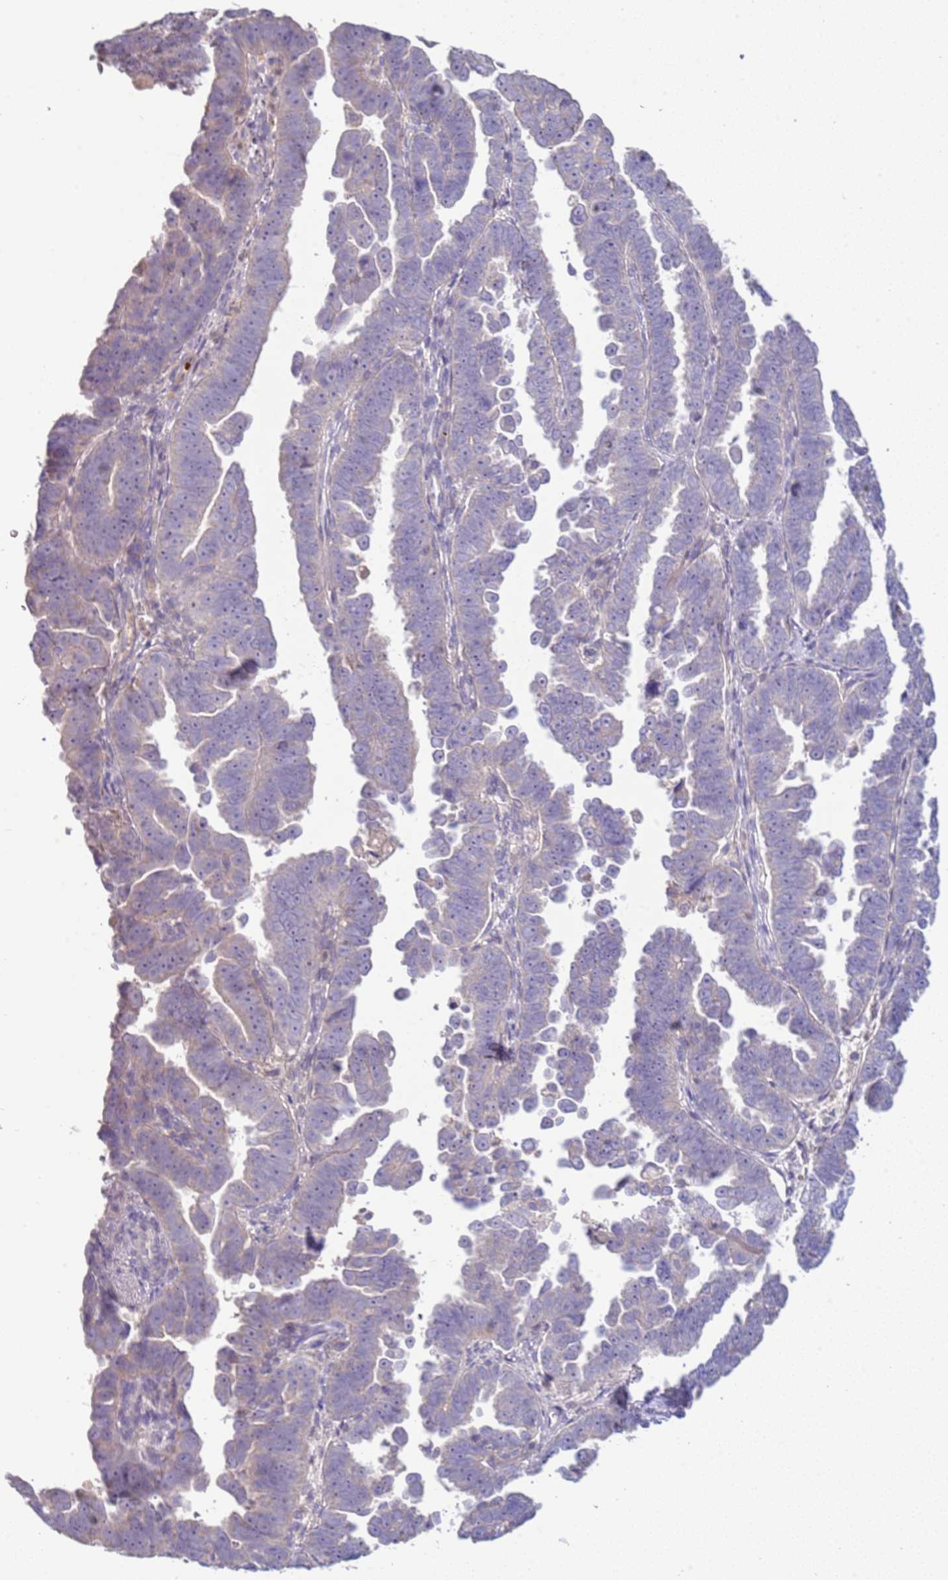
{"staining": {"intensity": "negative", "quantity": "none", "location": "none"}, "tissue": "endometrial cancer", "cell_type": "Tumor cells", "image_type": "cancer", "snomed": [{"axis": "morphology", "description": "Adenocarcinoma, NOS"}, {"axis": "topography", "description": "Endometrium"}], "caption": "Endometrial cancer was stained to show a protein in brown. There is no significant positivity in tumor cells.", "gene": "IL2RG", "patient": {"sex": "female", "age": 75}}